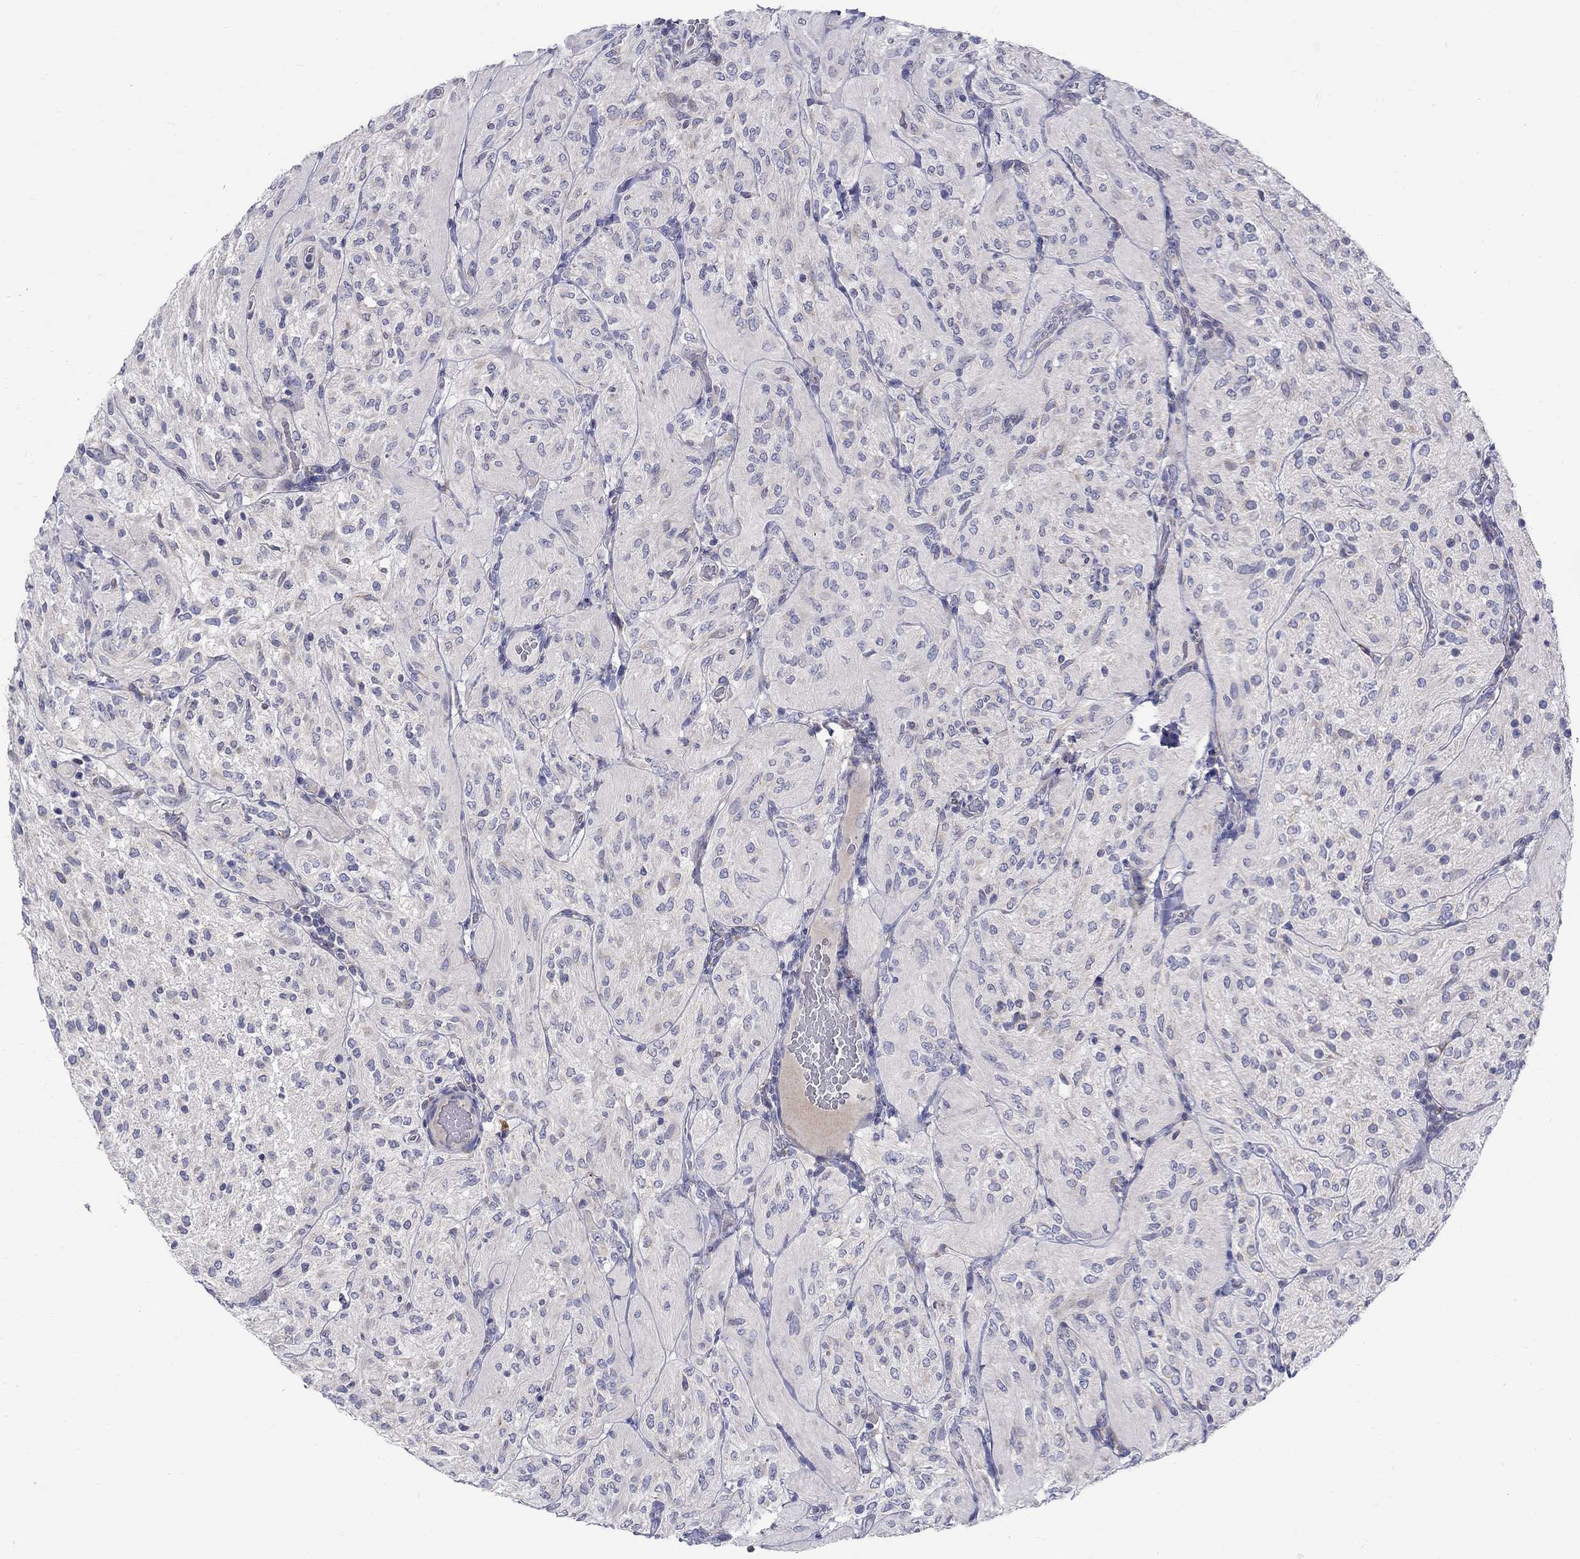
{"staining": {"intensity": "negative", "quantity": "none", "location": "none"}, "tissue": "glioma", "cell_type": "Tumor cells", "image_type": "cancer", "snomed": [{"axis": "morphology", "description": "Glioma, malignant, Low grade"}, {"axis": "topography", "description": "Brain"}], "caption": "Tumor cells show no significant expression in glioma.", "gene": "QRFPR", "patient": {"sex": "male", "age": 3}}